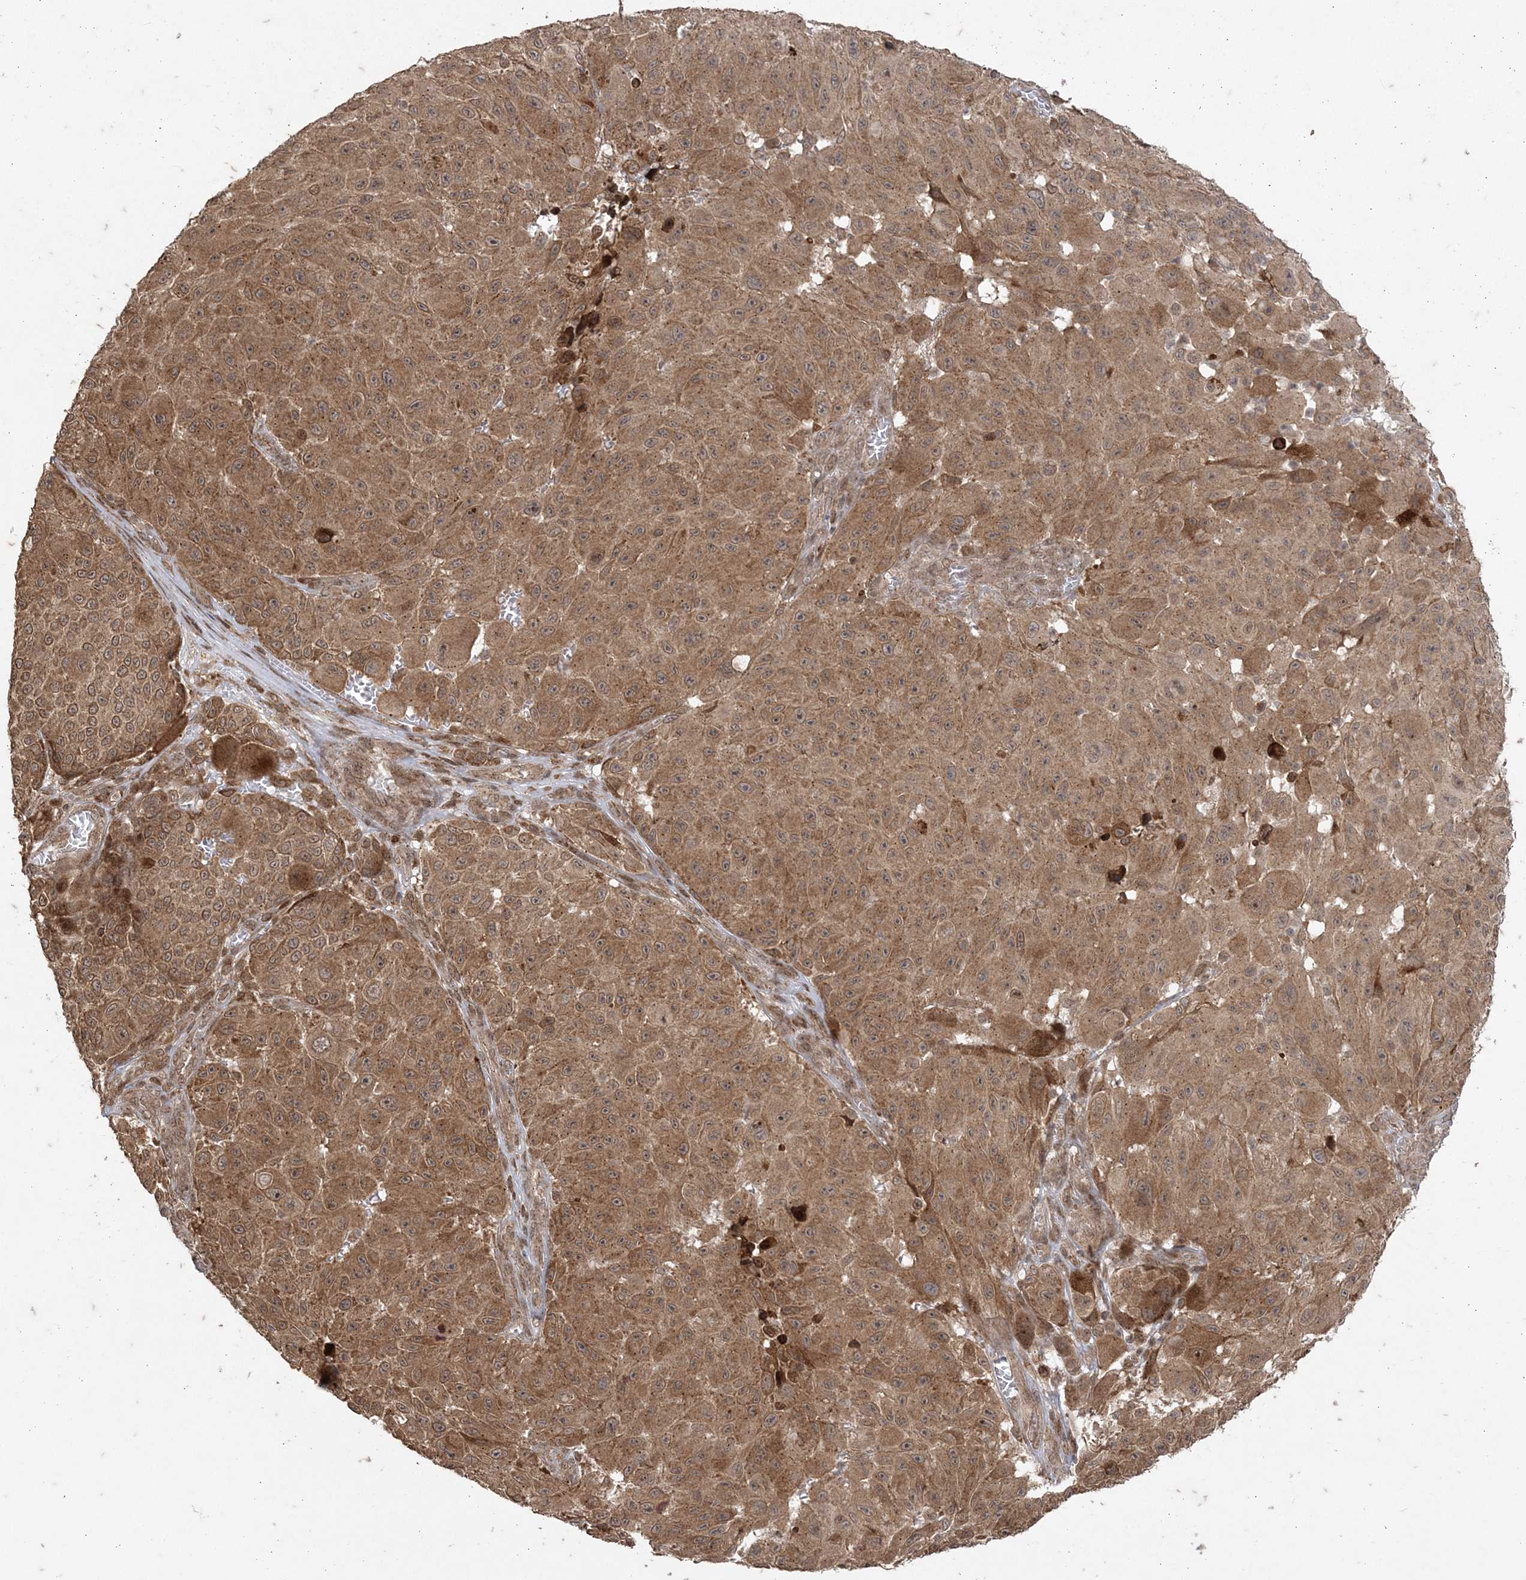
{"staining": {"intensity": "moderate", "quantity": ">75%", "location": "cytoplasmic/membranous"}, "tissue": "melanoma", "cell_type": "Tumor cells", "image_type": "cancer", "snomed": [{"axis": "morphology", "description": "Malignant melanoma, NOS"}, {"axis": "topography", "description": "Skin"}], "caption": "This histopathology image exhibits immunohistochemistry staining of human melanoma, with medium moderate cytoplasmic/membranous positivity in about >75% of tumor cells.", "gene": "RRAS", "patient": {"sex": "male", "age": 83}}